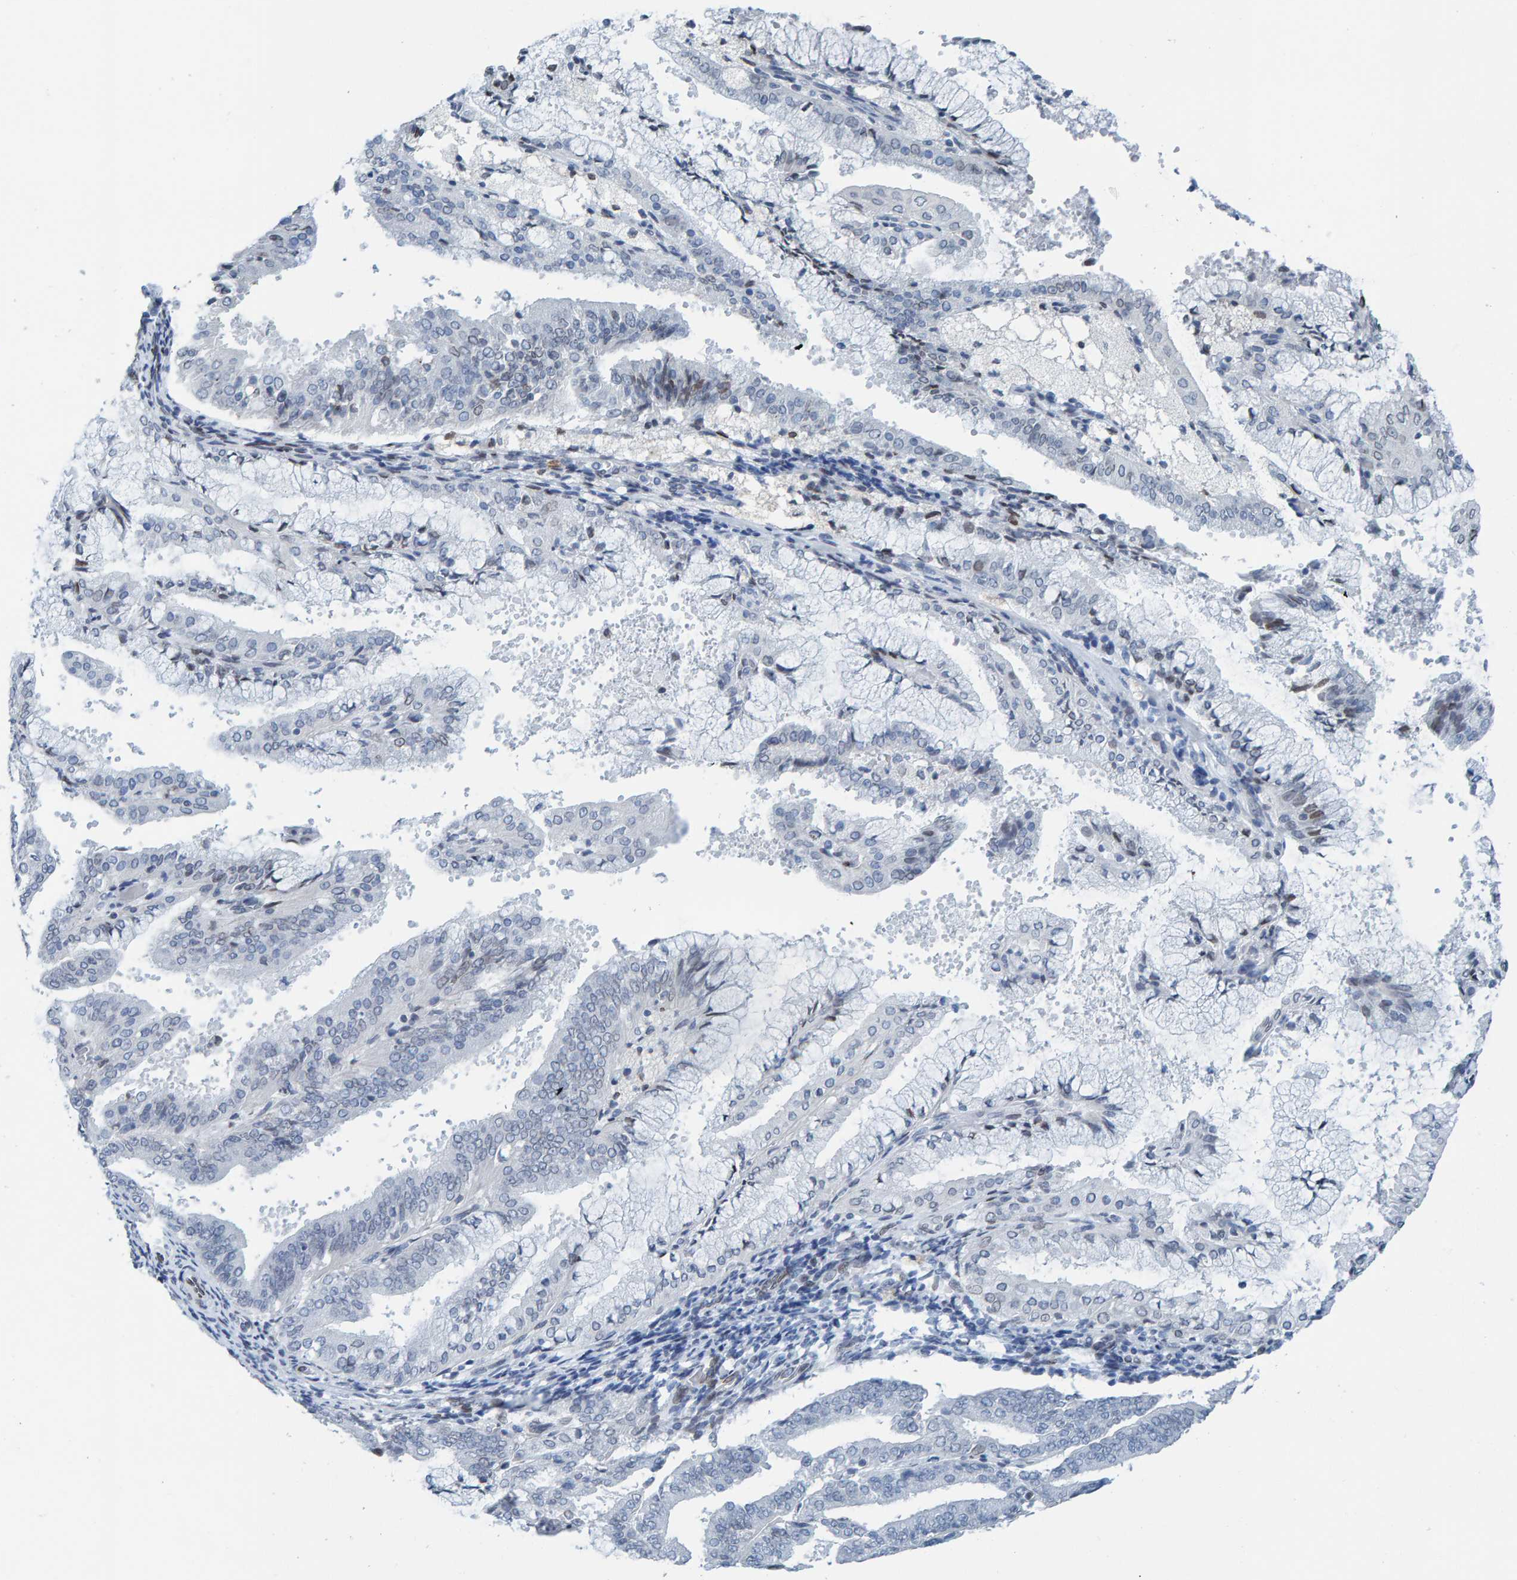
{"staining": {"intensity": "negative", "quantity": "none", "location": "none"}, "tissue": "endometrial cancer", "cell_type": "Tumor cells", "image_type": "cancer", "snomed": [{"axis": "morphology", "description": "Adenocarcinoma, NOS"}, {"axis": "topography", "description": "Endometrium"}], "caption": "Endometrial cancer (adenocarcinoma) was stained to show a protein in brown. There is no significant positivity in tumor cells.", "gene": "LMNB2", "patient": {"sex": "female", "age": 63}}